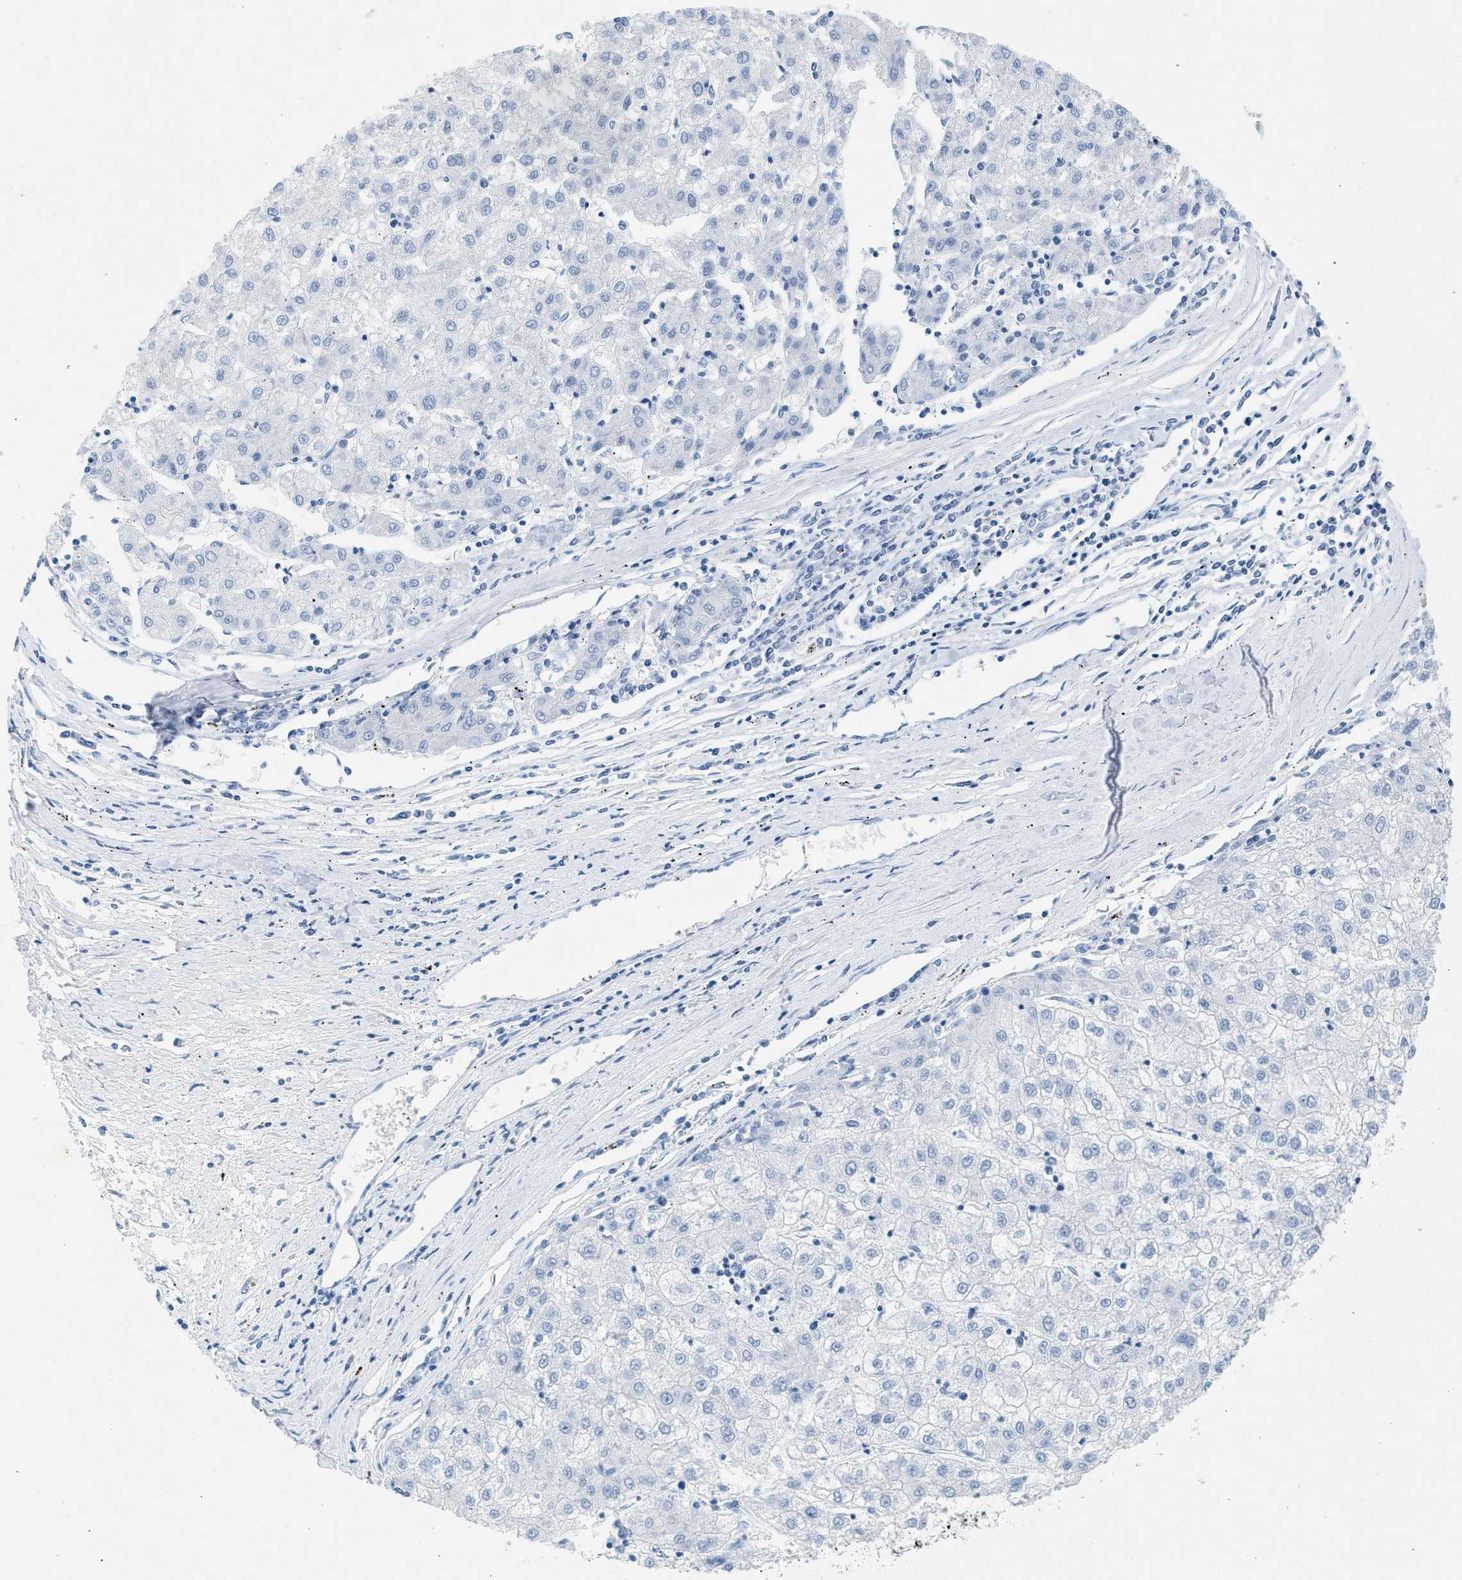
{"staining": {"intensity": "negative", "quantity": "none", "location": "none"}, "tissue": "liver cancer", "cell_type": "Tumor cells", "image_type": "cancer", "snomed": [{"axis": "morphology", "description": "Carcinoma, Hepatocellular, NOS"}, {"axis": "topography", "description": "Liver"}], "caption": "This is an immunohistochemistry (IHC) photomicrograph of liver cancer (hepatocellular carcinoma). There is no staining in tumor cells.", "gene": "HHATL", "patient": {"sex": "male", "age": 72}}